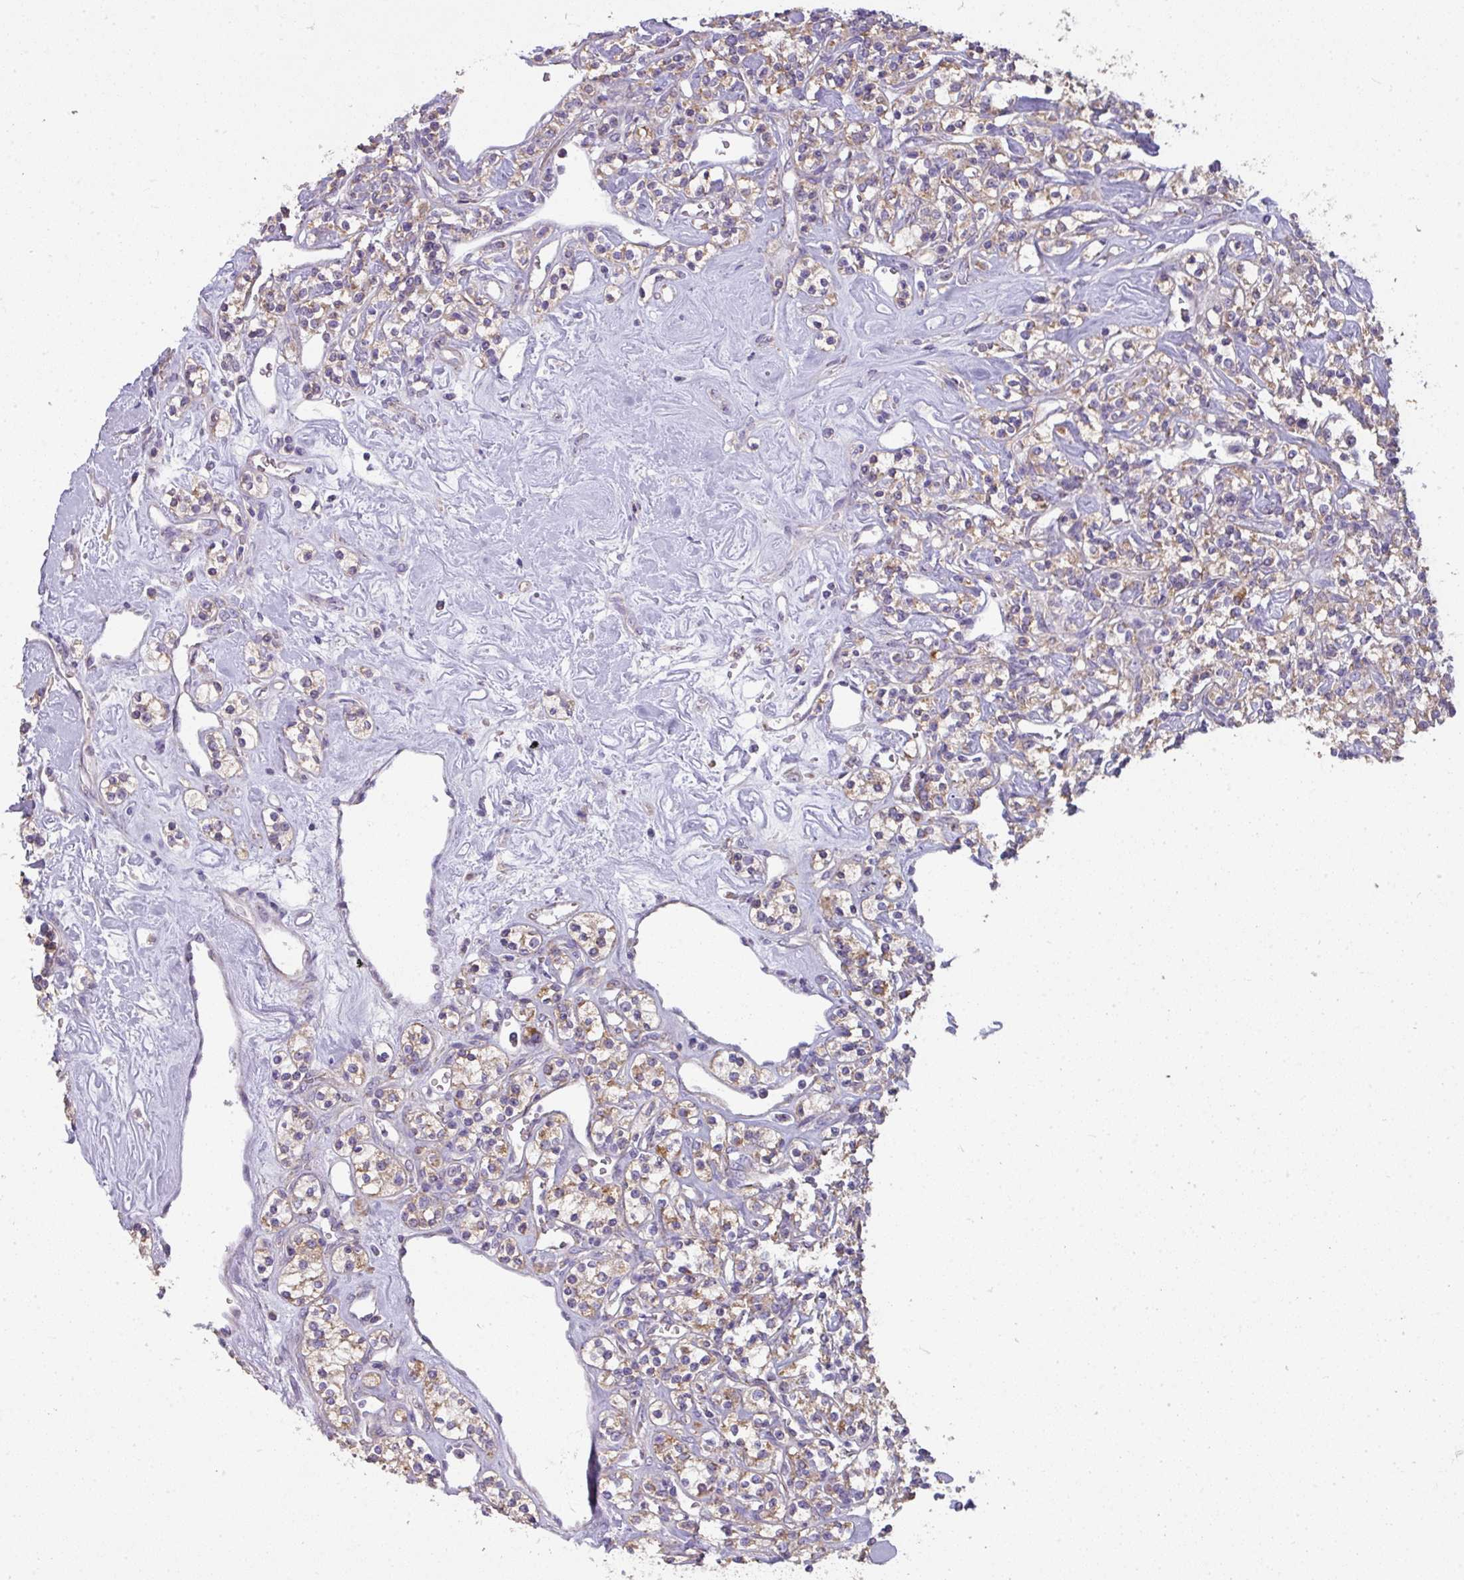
{"staining": {"intensity": "moderate", "quantity": ">75%", "location": "cytoplasmic/membranous"}, "tissue": "renal cancer", "cell_type": "Tumor cells", "image_type": "cancer", "snomed": [{"axis": "morphology", "description": "Adenocarcinoma, NOS"}, {"axis": "topography", "description": "Kidney"}], "caption": "A micrograph showing moderate cytoplasmic/membranous staining in about >75% of tumor cells in renal cancer (adenocarcinoma), as visualized by brown immunohistochemical staining.", "gene": "PALS2", "patient": {"sex": "male", "age": 77}}